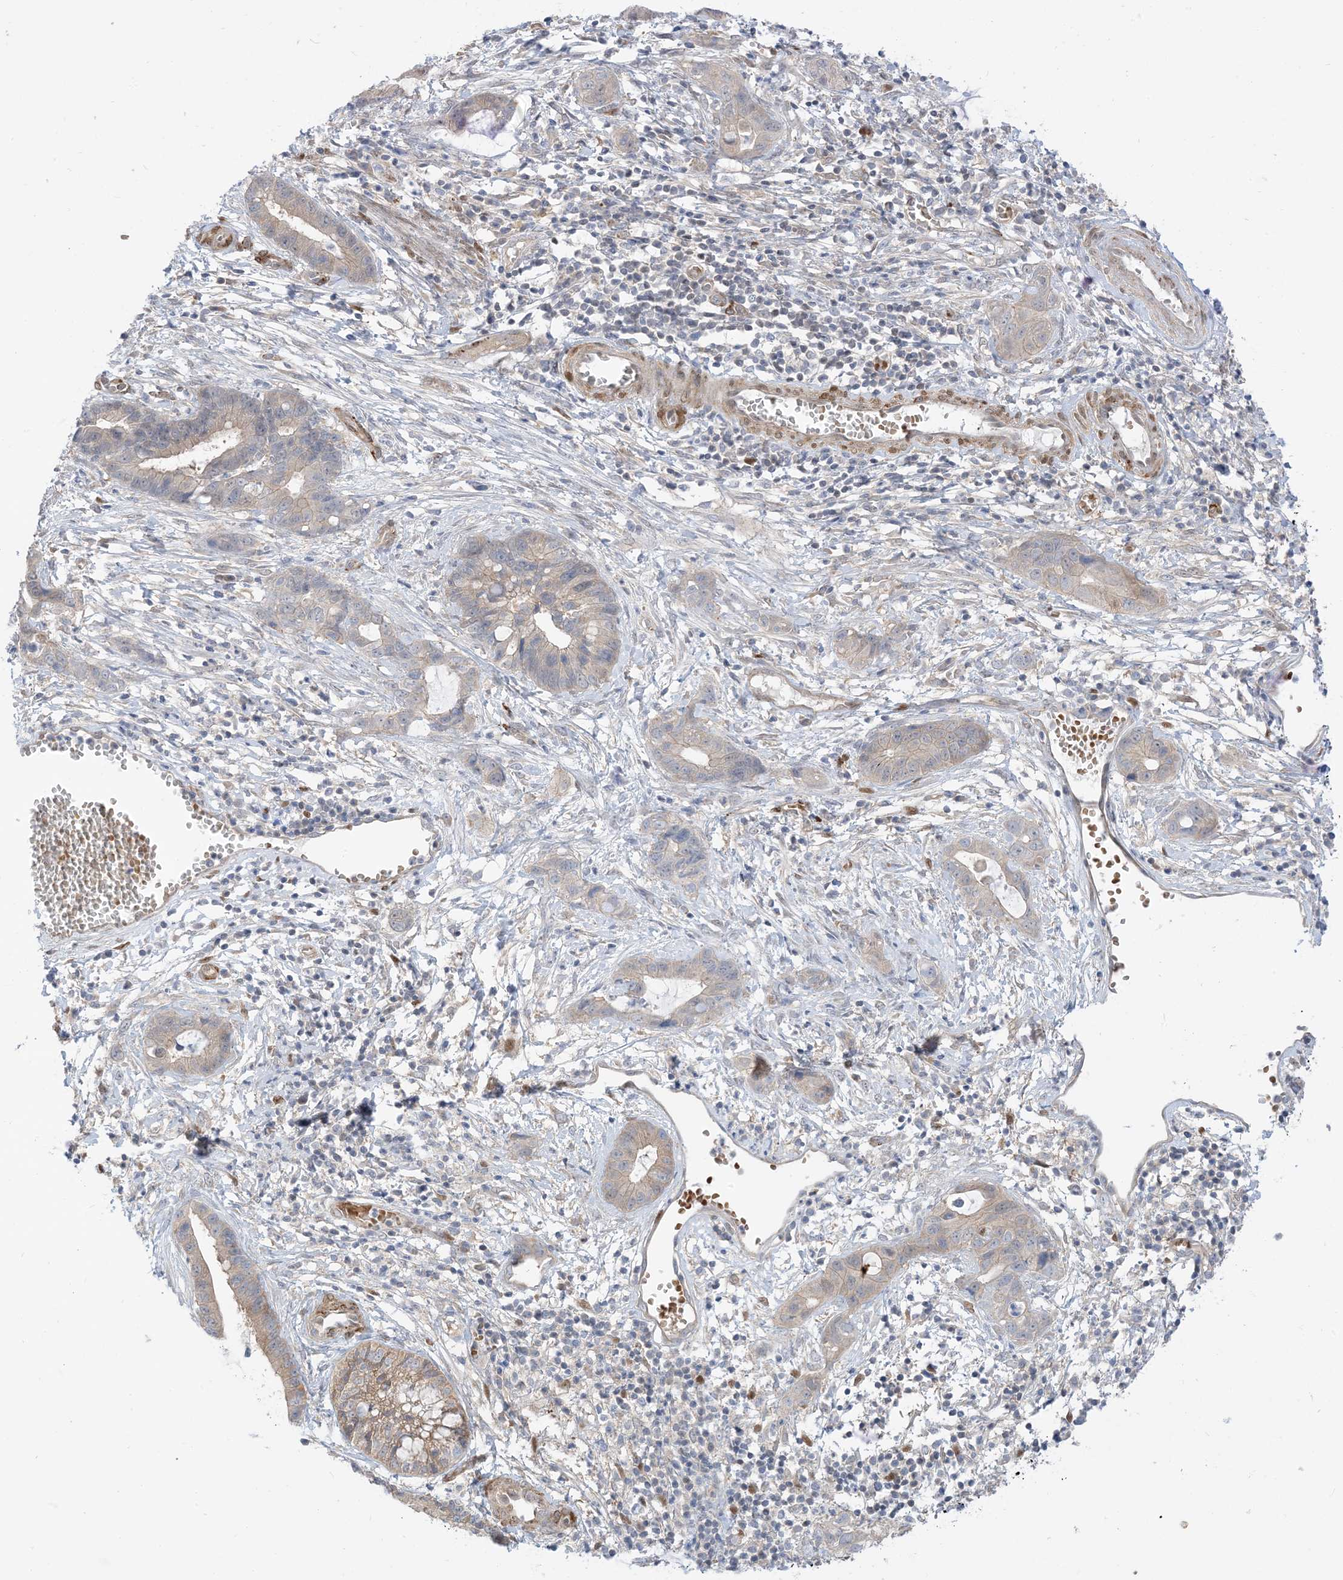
{"staining": {"intensity": "moderate", "quantity": "<25%", "location": "cytoplasmic/membranous"}, "tissue": "cervical cancer", "cell_type": "Tumor cells", "image_type": "cancer", "snomed": [{"axis": "morphology", "description": "Adenocarcinoma, NOS"}, {"axis": "topography", "description": "Cervix"}], "caption": "IHC (DAB (3,3'-diaminobenzidine)) staining of human cervical cancer (adenocarcinoma) shows moderate cytoplasmic/membranous protein staining in about <25% of tumor cells. (DAB IHC, brown staining for protein, blue staining for nuclei).", "gene": "RIN1", "patient": {"sex": "female", "age": 44}}